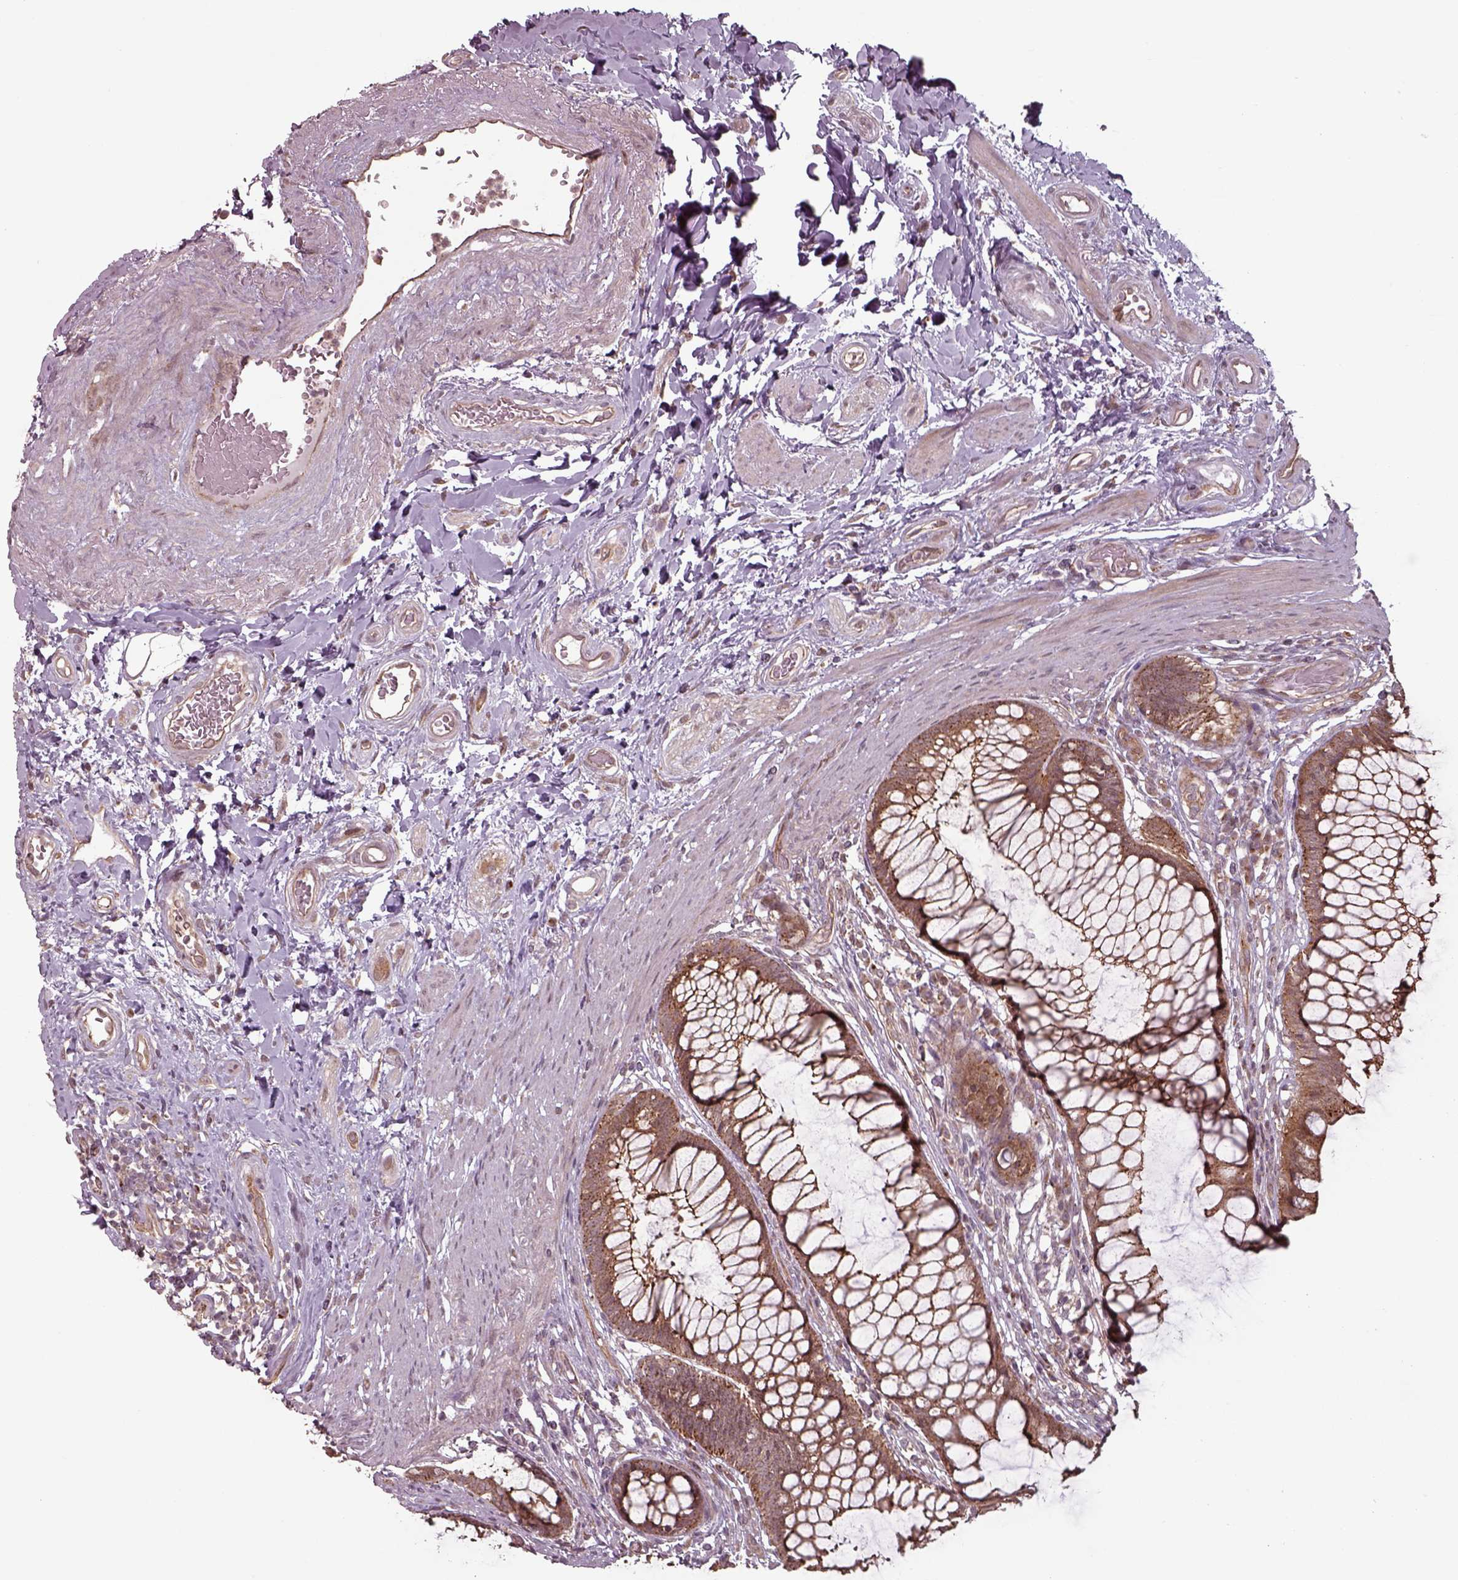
{"staining": {"intensity": "strong", "quantity": ">75%", "location": "cytoplasmic/membranous"}, "tissue": "rectum", "cell_type": "Glandular cells", "image_type": "normal", "snomed": [{"axis": "morphology", "description": "Normal tissue, NOS"}, {"axis": "topography", "description": "Smooth muscle"}, {"axis": "topography", "description": "Rectum"}], "caption": "Immunohistochemistry histopathology image of benign rectum stained for a protein (brown), which demonstrates high levels of strong cytoplasmic/membranous expression in approximately >75% of glandular cells.", "gene": "CHMP3", "patient": {"sex": "male", "age": 53}}